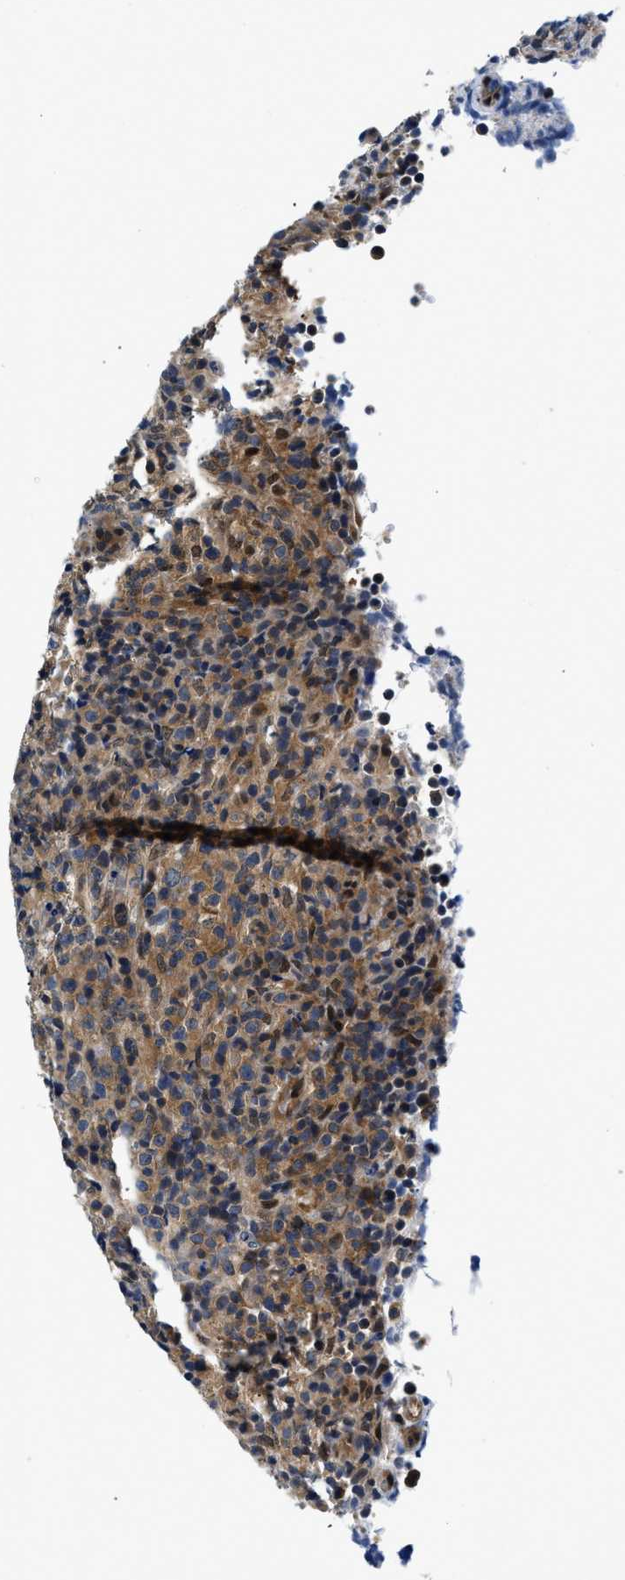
{"staining": {"intensity": "moderate", "quantity": ">75%", "location": "cytoplasmic/membranous"}, "tissue": "lymphoma", "cell_type": "Tumor cells", "image_type": "cancer", "snomed": [{"axis": "morphology", "description": "Malignant lymphoma, non-Hodgkin's type, High grade"}, {"axis": "topography", "description": "Lymph node"}], "caption": "DAB (3,3'-diaminobenzidine) immunohistochemical staining of high-grade malignant lymphoma, non-Hodgkin's type exhibits moderate cytoplasmic/membranous protein positivity in about >75% of tumor cells.", "gene": "SMAD4", "patient": {"sex": "female", "age": 76}}